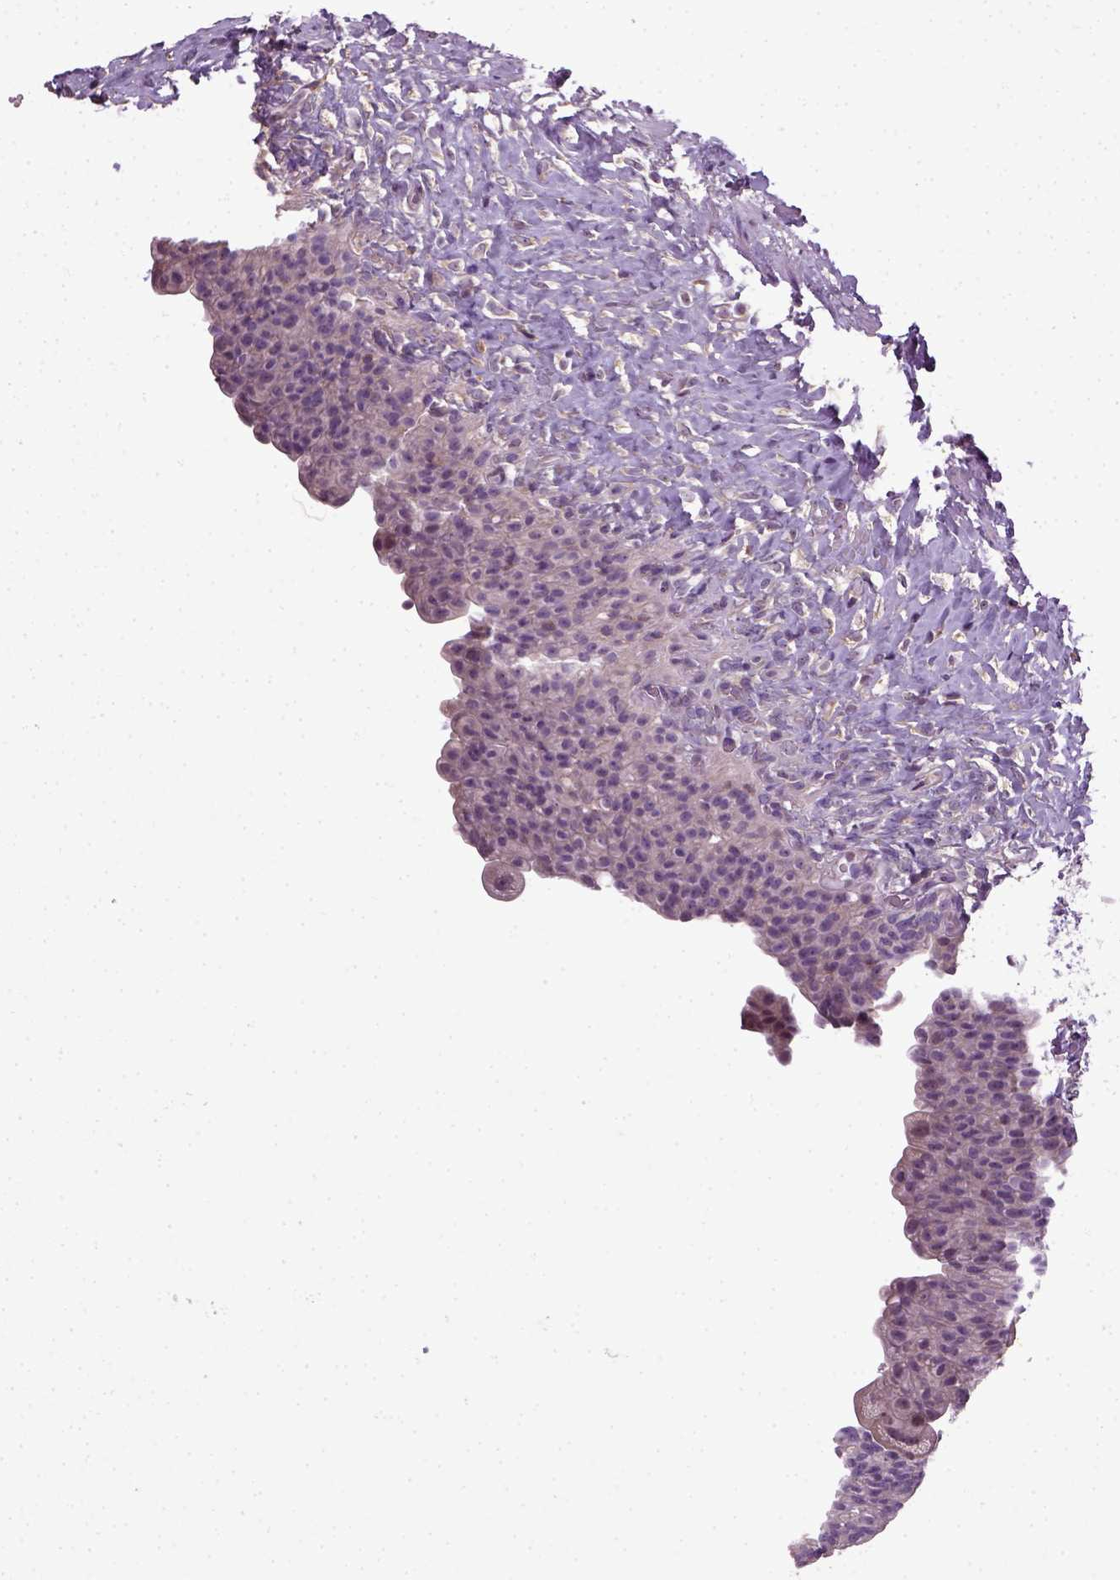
{"staining": {"intensity": "negative", "quantity": "none", "location": "none"}, "tissue": "urinary bladder", "cell_type": "Urothelial cells", "image_type": "normal", "snomed": [{"axis": "morphology", "description": "Normal tissue, NOS"}, {"axis": "topography", "description": "Urinary bladder"}, {"axis": "topography", "description": "Prostate"}], "caption": "The micrograph demonstrates no staining of urothelial cells in benign urinary bladder.", "gene": "TPRG1", "patient": {"sex": "male", "age": 76}}